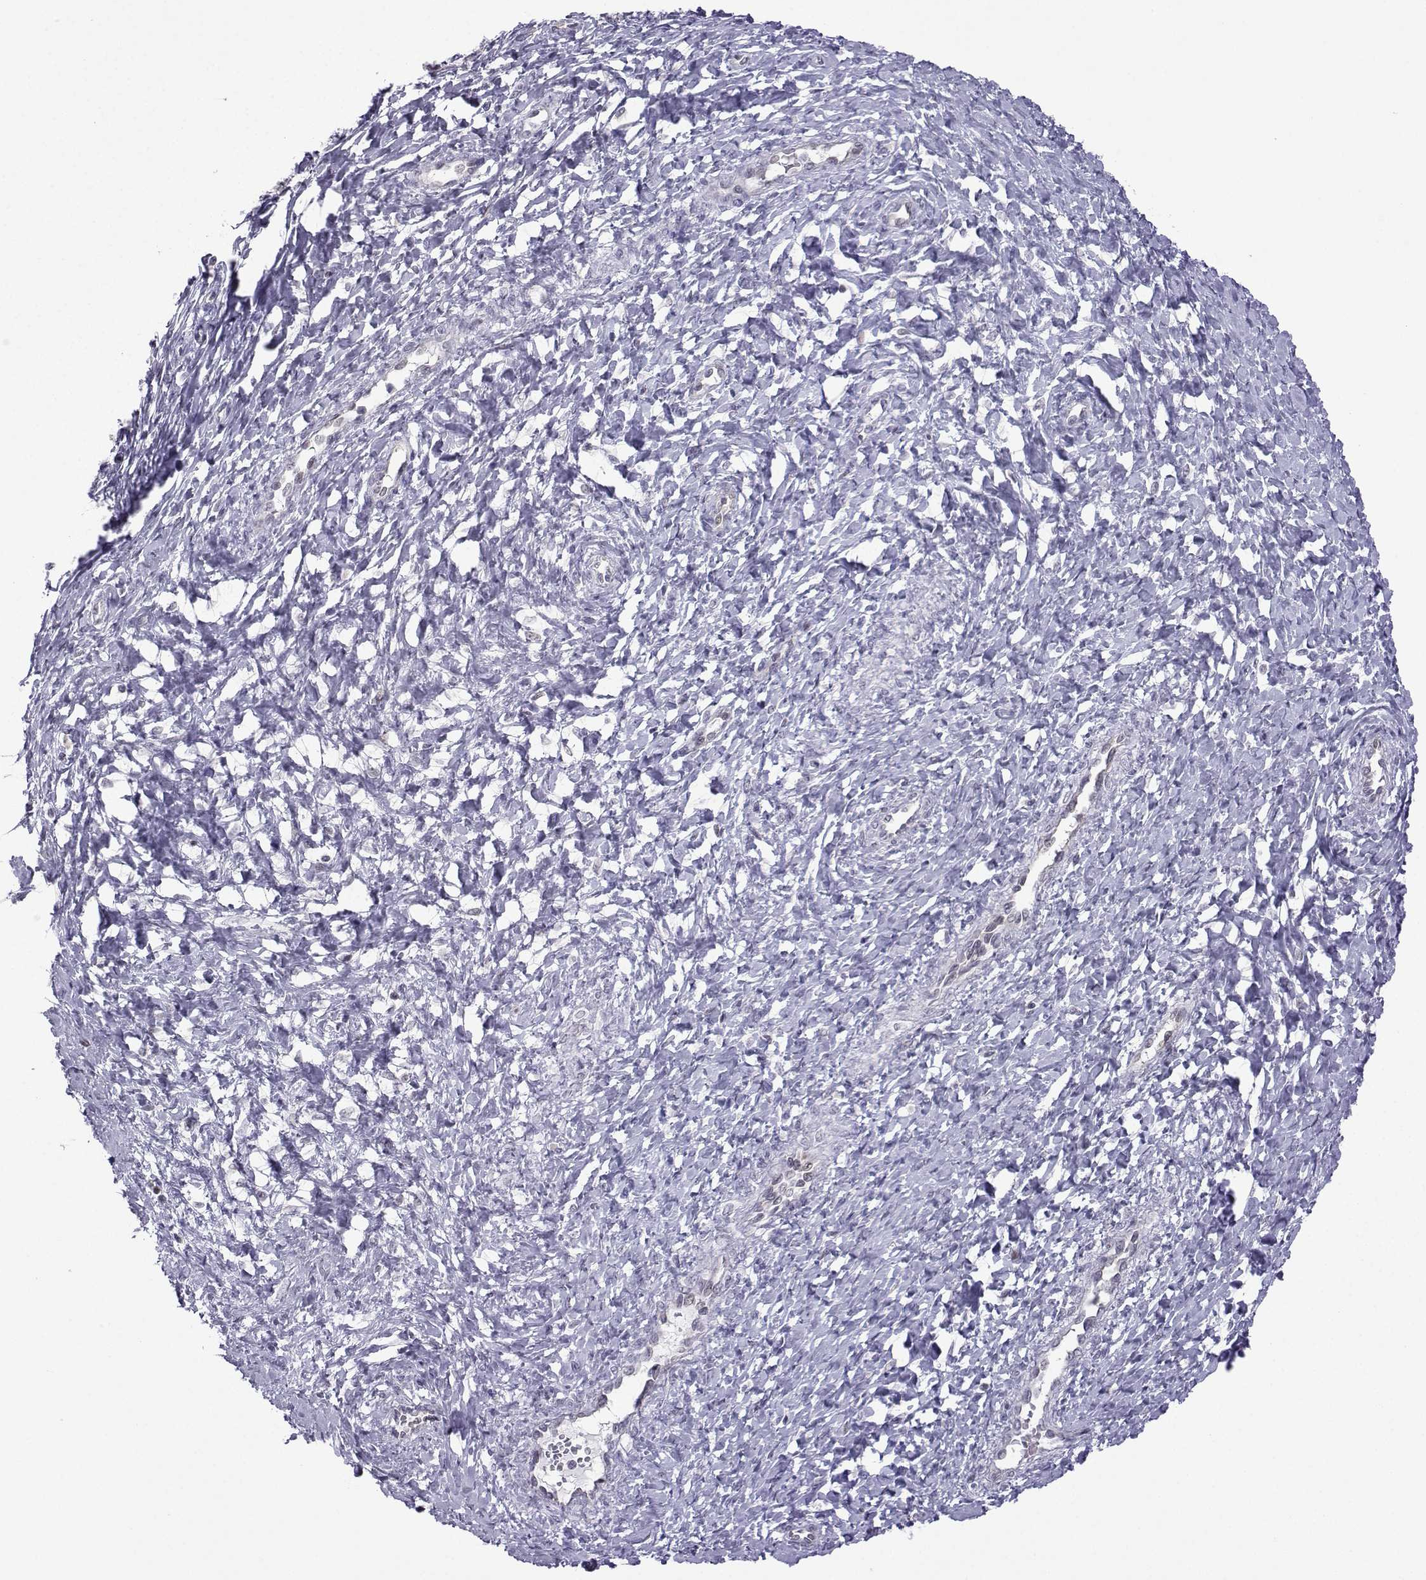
{"staining": {"intensity": "moderate", "quantity": "<25%", "location": "nuclear"}, "tissue": "cervix", "cell_type": "Squamous epithelial cells", "image_type": "normal", "snomed": [{"axis": "morphology", "description": "Normal tissue, NOS"}, {"axis": "topography", "description": "Cervix"}], "caption": "Cervix stained with DAB (3,3'-diaminobenzidine) immunohistochemistry exhibits low levels of moderate nuclear positivity in approximately <25% of squamous epithelial cells. (DAB IHC, brown staining for protein, blue staining for nuclei).", "gene": "INCENP", "patient": {"sex": "female", "age": 37}}